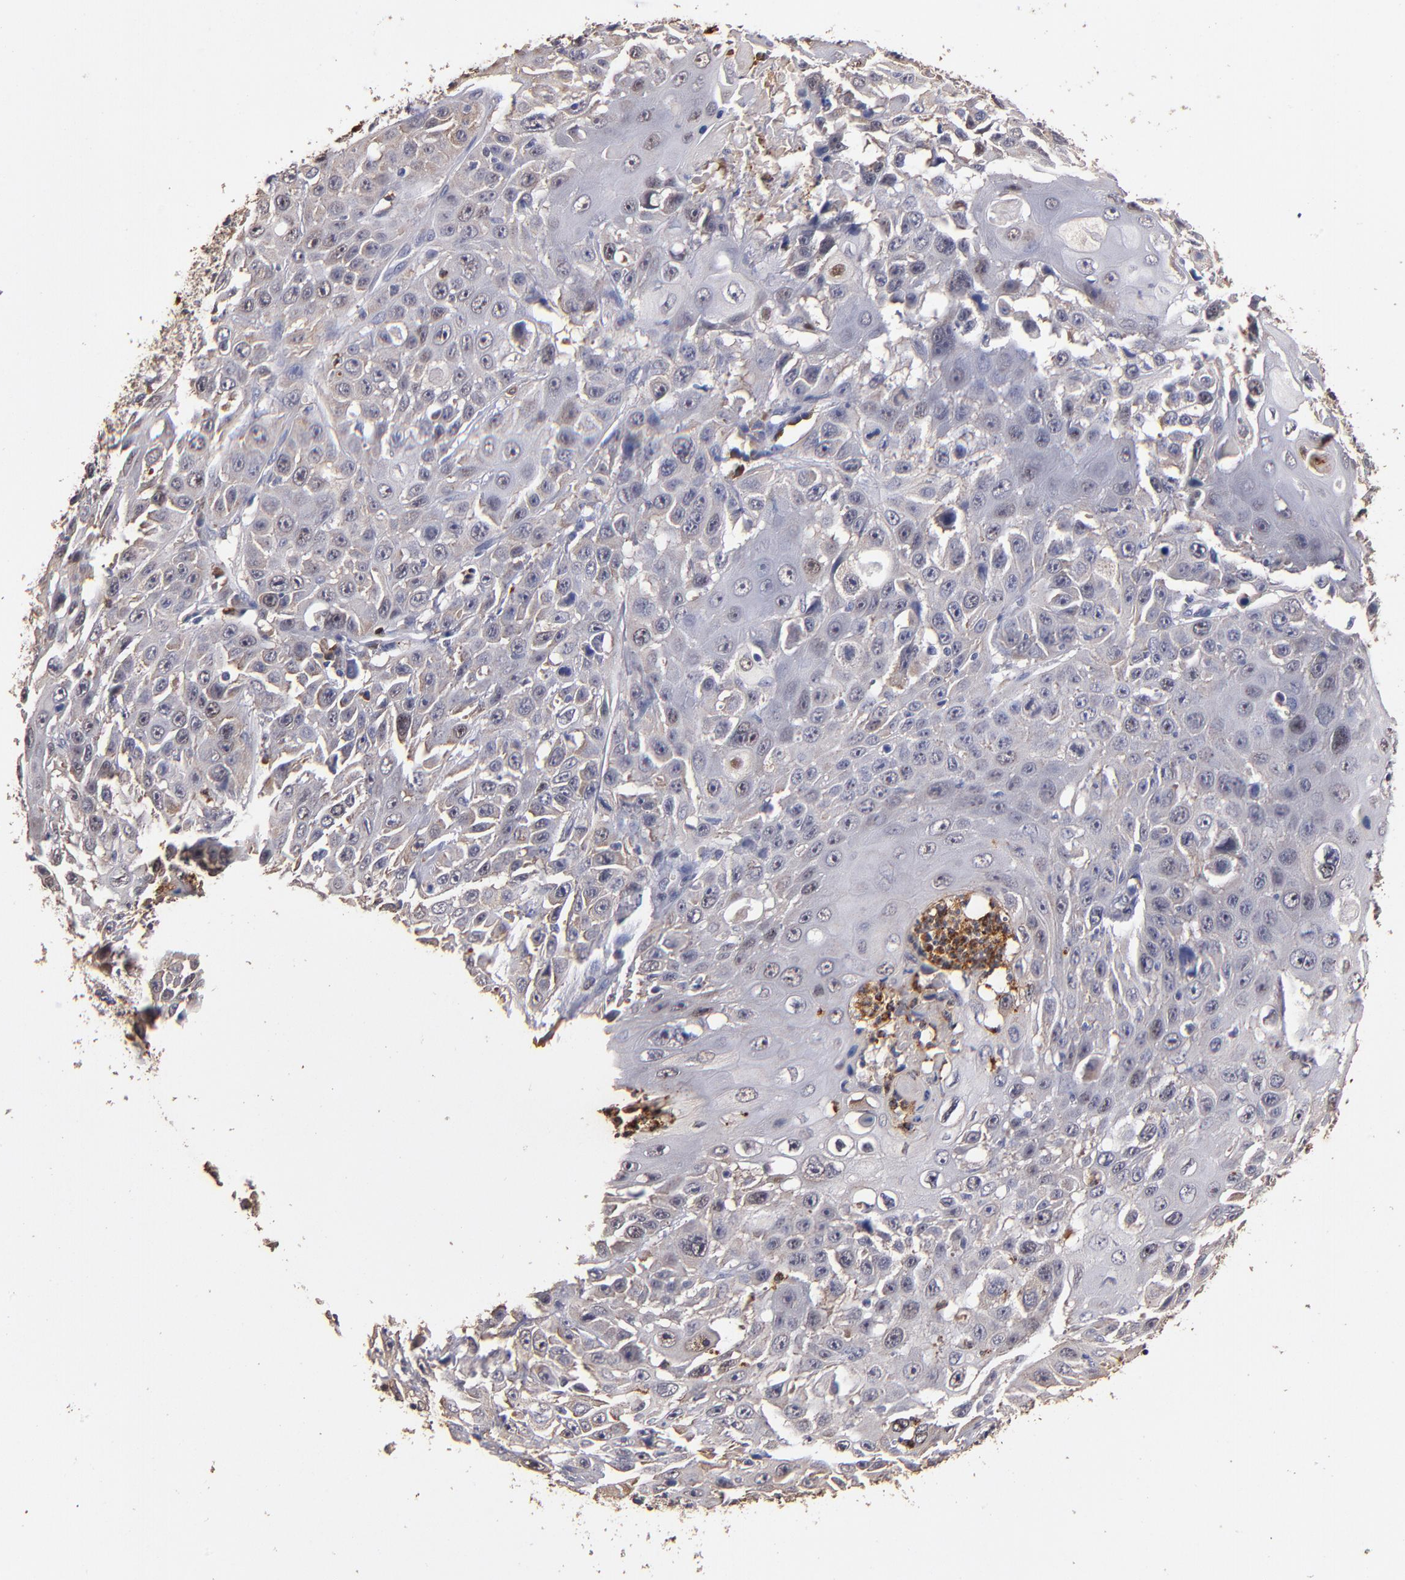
{"staining": {"intensity": "weak", "quantity": ">75%", "location": "cytoplasmic/membranous"}, "tissue": "cervical cancer", "cell_type": "Tumor cells", "image_type": "cancer", "snomed": [{"axis": "morphology", "description": "Squamous cell carcinoma, NOS"}, {"axis": "topography", "description": "Cervix"}], "caption": "Weak cytoplasmic/membranous protein positivity is identified in about >75% of tumor cells in cervical squamous cell carcinoma.", "gene": "TTLL12", "patient": {"sex": "female", "age": 39}}